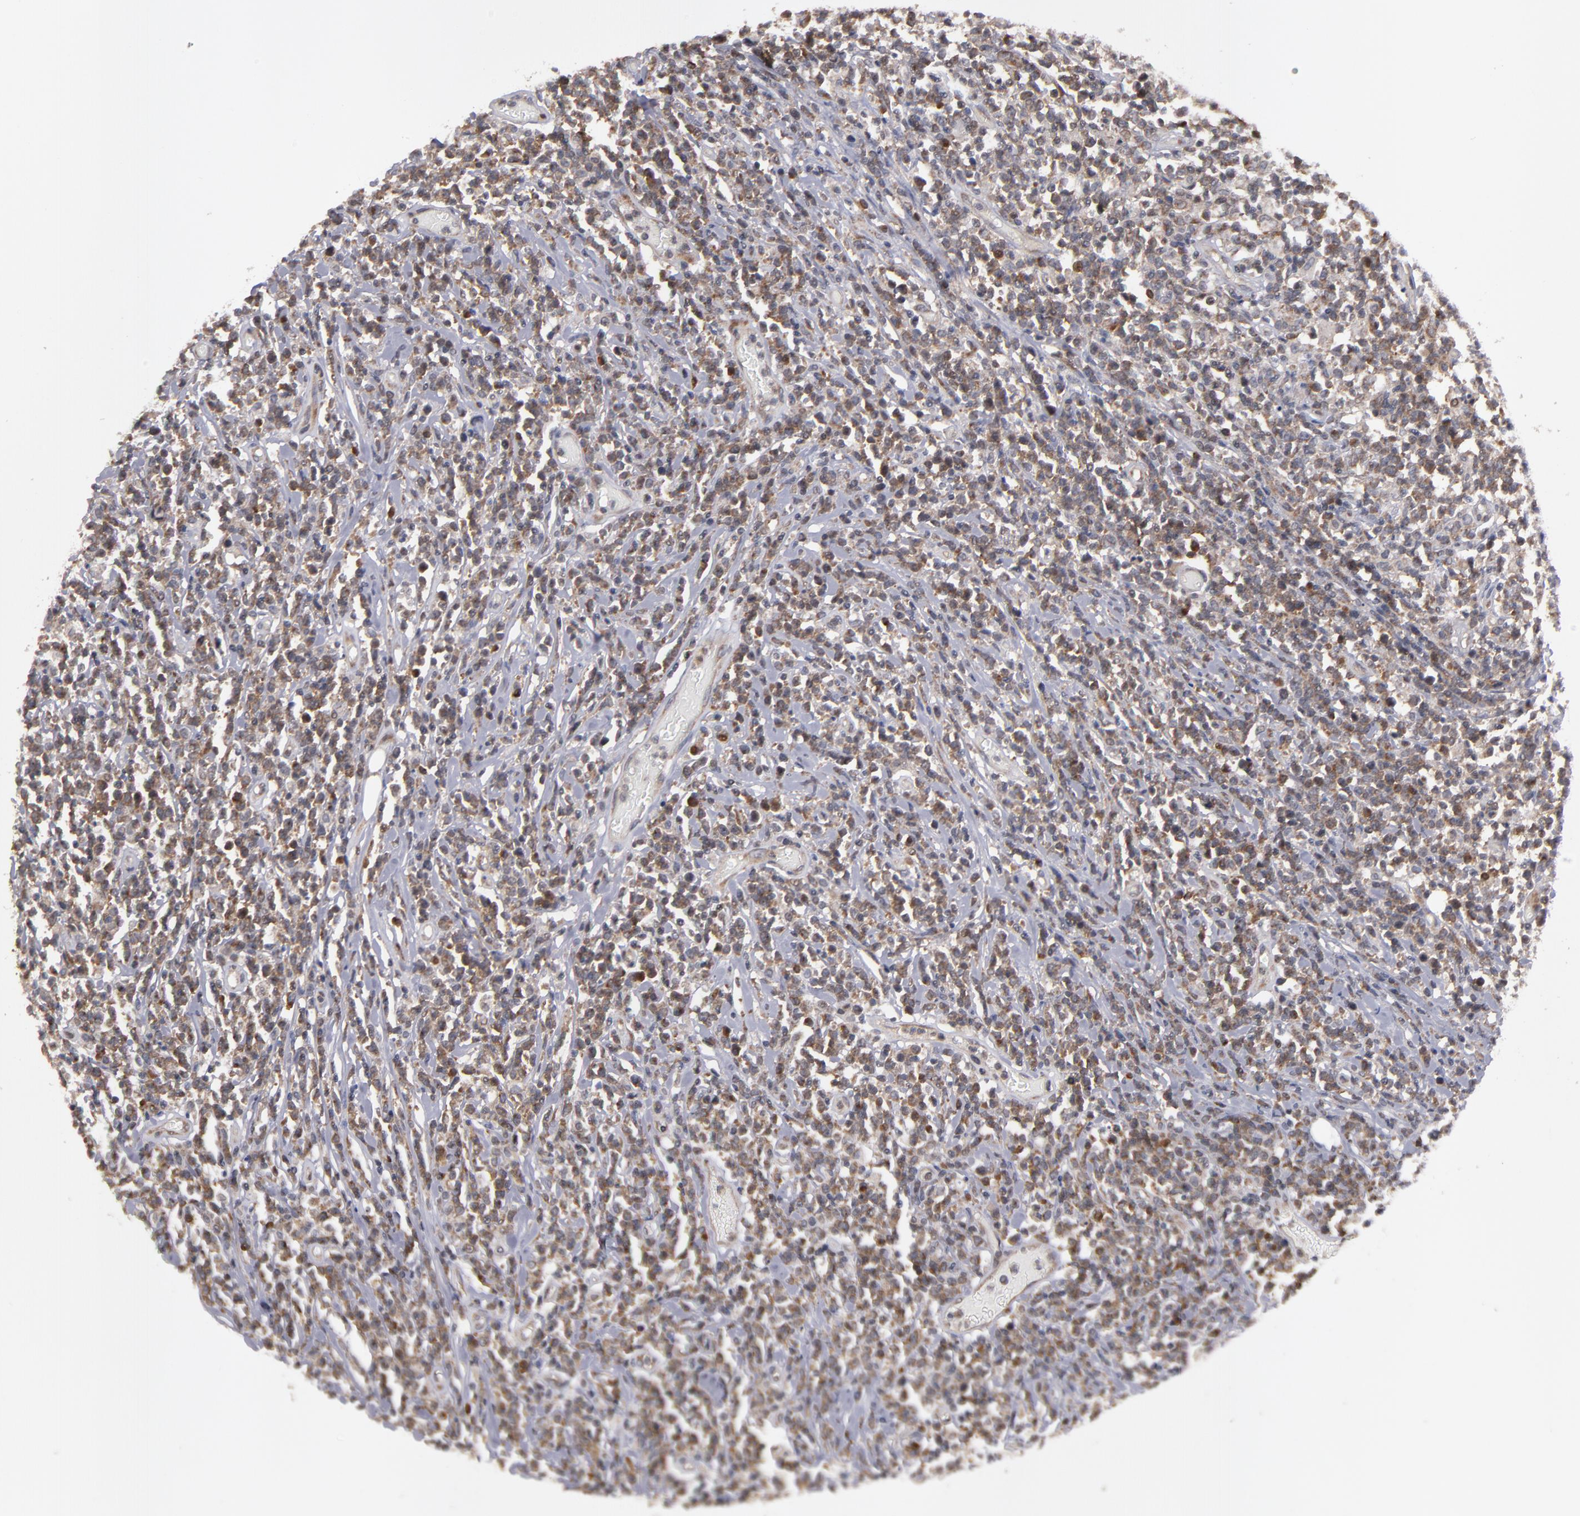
{"staining": {"intensity": "moderate", "quantity": ">75%", "location": "cytoplasmic/membranous"}, "tissue": "lymphoma", "cell_type": "Tumor cells", "image_type": "cancer", "snomed": [{"axis": "morphology", "description": "Malignant lymphoma, non-Hodgkin's type, High grade"}, {"axis": "topography", "description": "Colon"}], "caption": "Protein staining reveals moderate cytoplasmic/membranous expression in about >75% of tumor cells in high-grade malignant lymphoma, non-Hodgkin's type.", "gene": "SND1", "patient": {"sex": "male", "age": 82}}